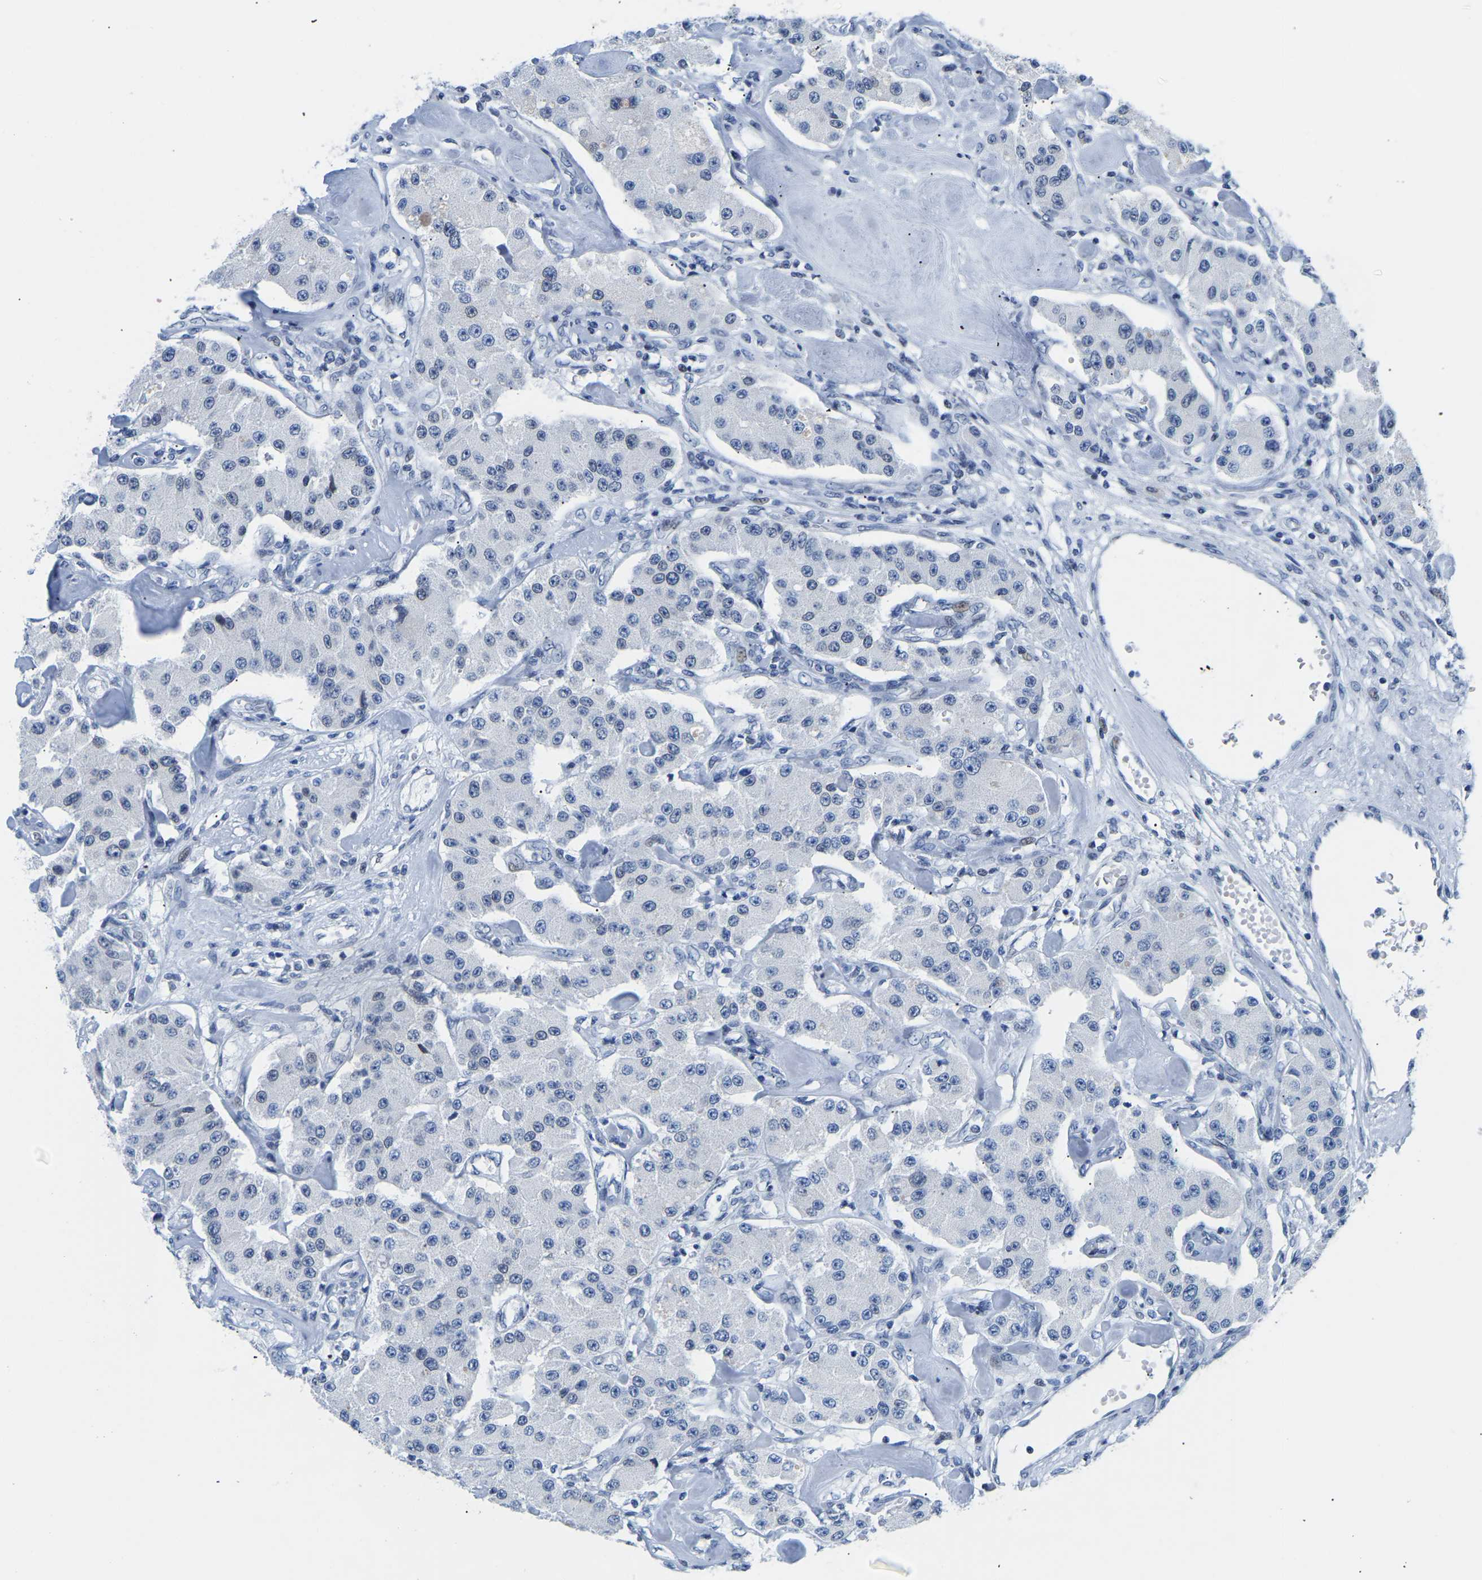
{"staining": {"intensity": "negative", "quantity": "none", "location": "none"}, "tissue": "carcinoid", "cell_type": "Tumor cells", "image_type": "cancer", "snomed": [{"axis": "morphology", "description": "Carcinoid, malignant, NOS"}, {"axis": "topography", "description": "Pancreas"}], "caption": "Immunohistochemistry (IHC) histopathology image of neoplastic tissue: human carcinoid (malignant) stained with DAB reveals no significant protein positivity in tumor cells.", "gene": "UPK3A", "patient": {"sex": "male", "age": 41}}